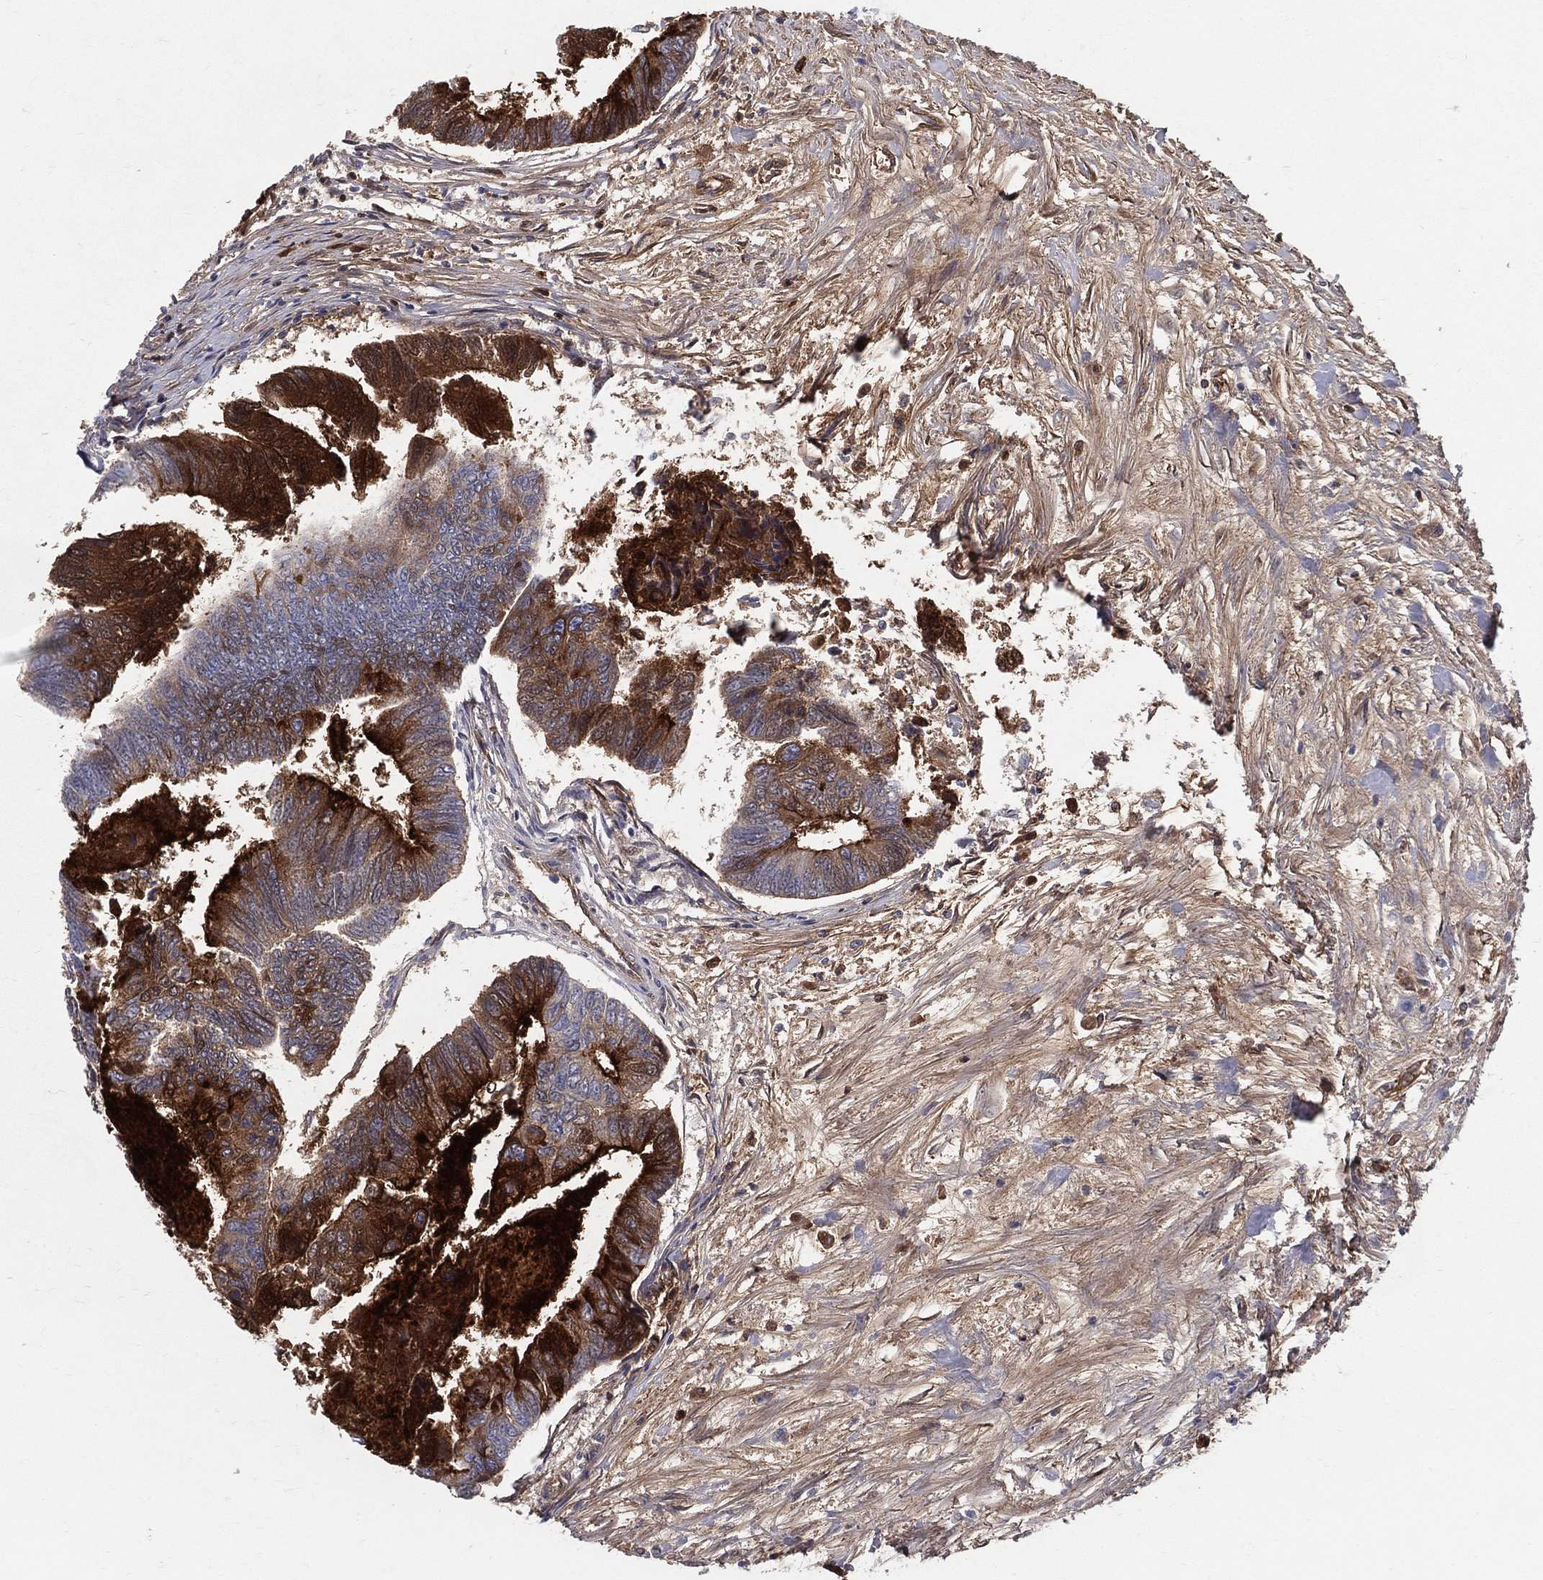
{"staining": {"intensity": "strong", "quantity": "25%-75%", "location": "cytoplasmic/membranous"}, "tissue": "colorectal cancer", "cell_type": "Tumor cells", "image_type": "cancer", "snomed": [{"axis": "morphology", "description": "Adenocarcinoma, NOS"}, {"axis": "topography", "description": "Colon"}], "caption": "Protein analysis of colorectal cancer tissue displays strong cytoplasmic/membranous expression in approximately 25%-75% of tumor cells. Using DAB (3,3'-diaminobenzidine) (brown) and hematoxylin (blue) stains, captured at high magnification using brightfield microscopy.", "gene": "ACE2", "patient": {"sex": "female", "age": 65}}